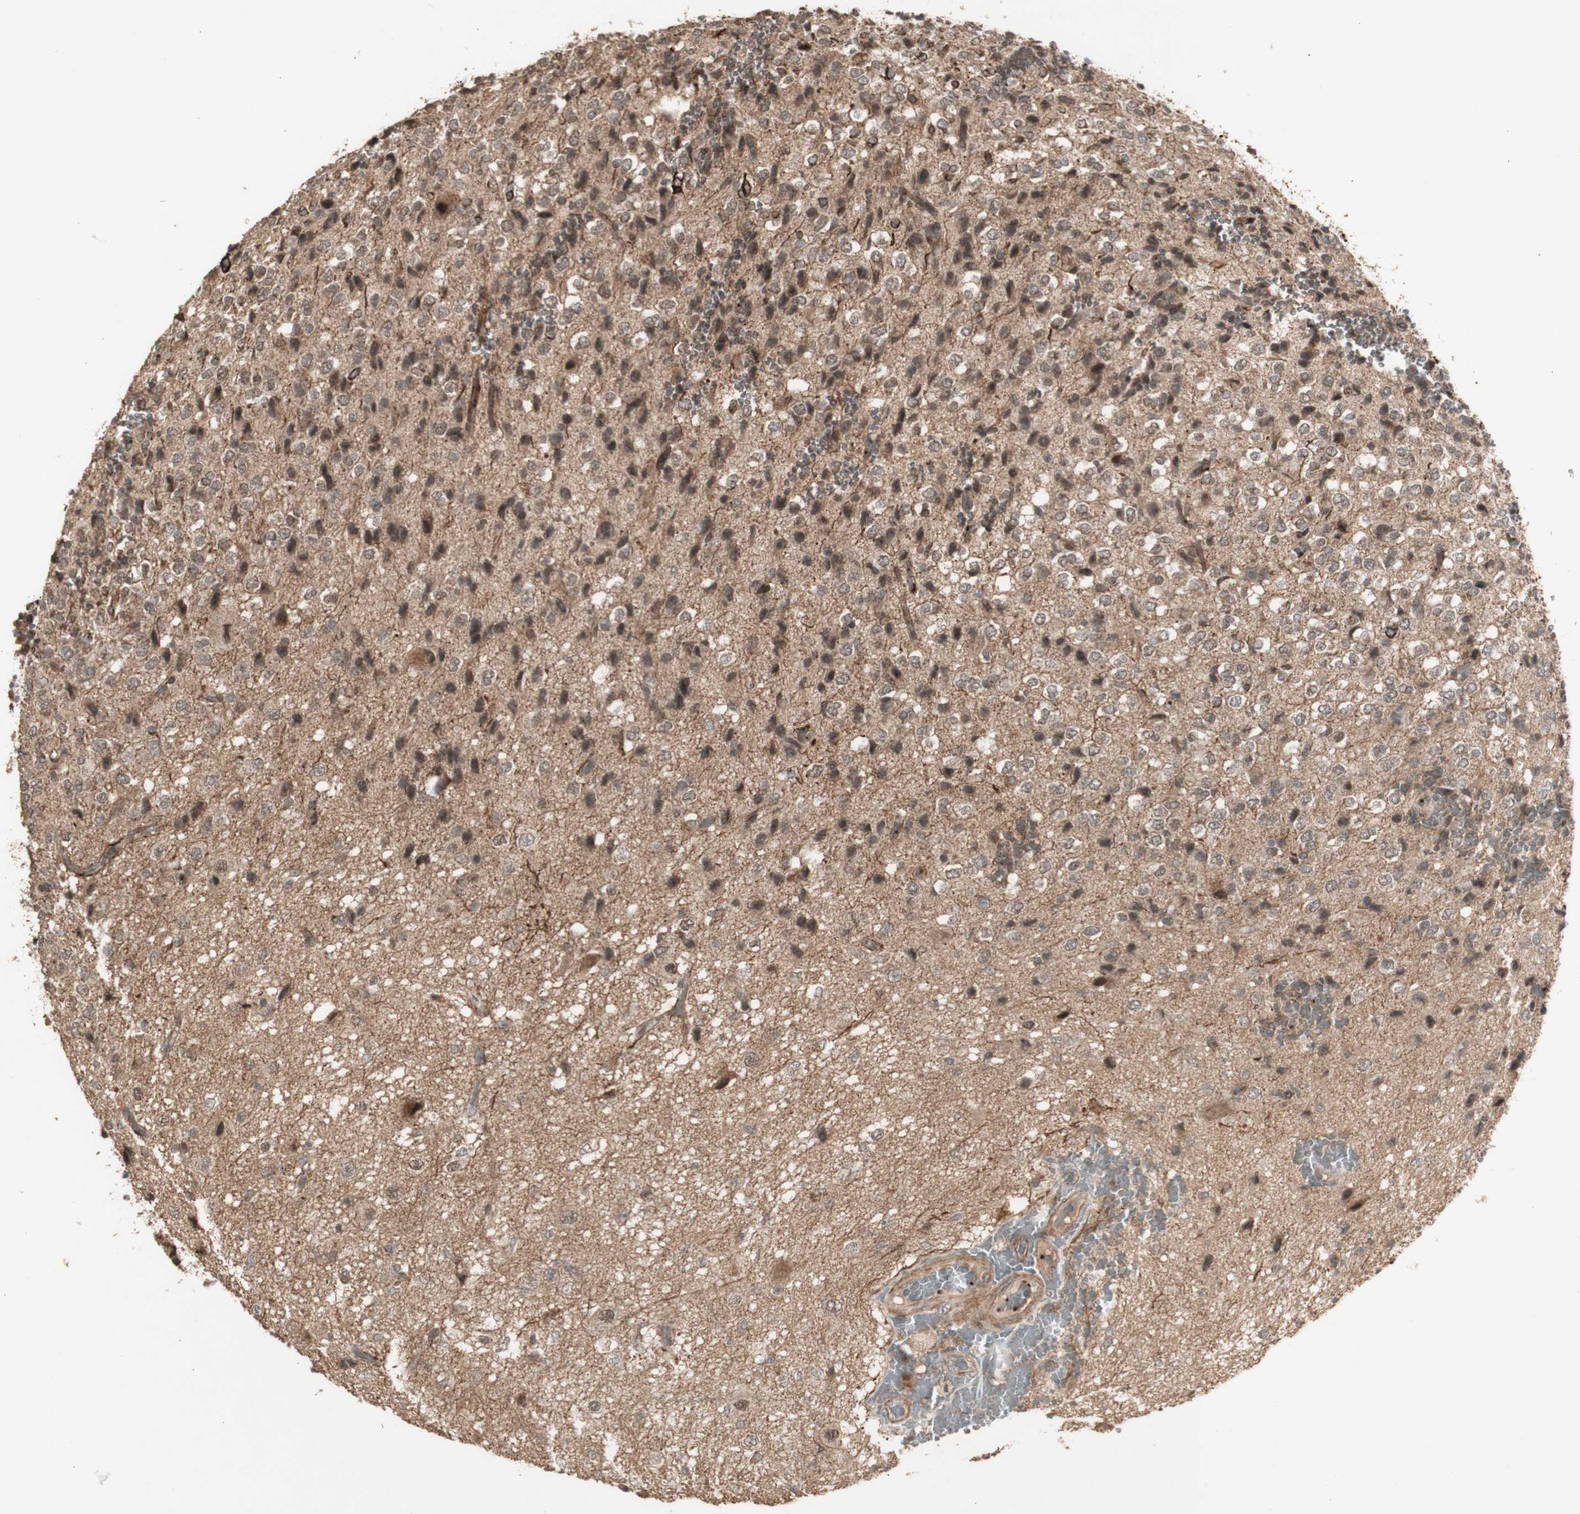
{"staining": {"intensity": "moderate", "quantity": "25%-75%", "location": "cytoplasmic/membranous,nuclear"}, "tissue": "glioma", "cell_type": "Tumor cells", "image_type": "cancer", "snomed": [{"axis": "morphology", "description": "Glioma, malignant, High grade"}, {"axis": "topography", "description": "pancreas cauda"}], "caption": "Protein staining of glioma tissue displays moderate cytoplasmic/membranous and nuclear staining in approximately 25%-75% of tumor cells.", "gene": "ALOX12", "patient": {"sex": "male", "age": 60}}